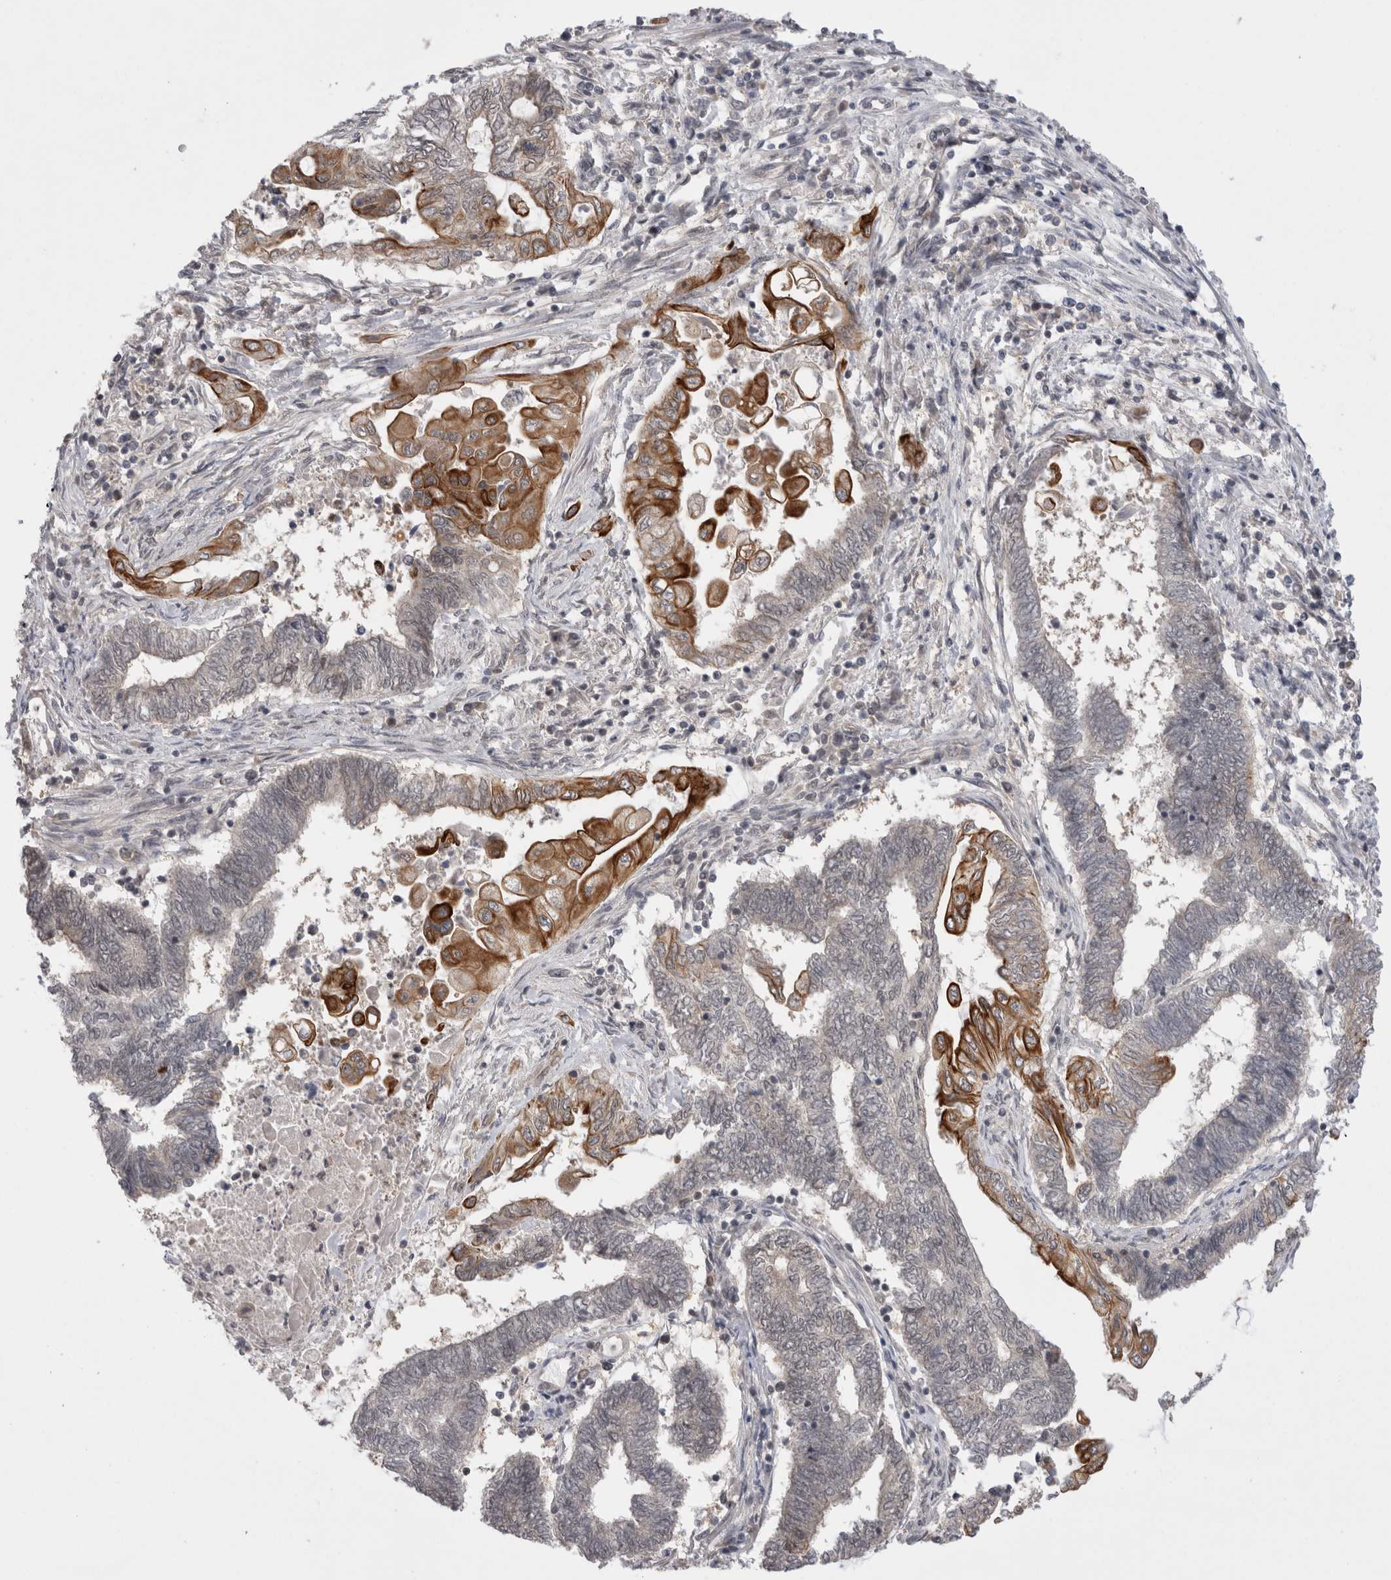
{"staining": {"intensity": "strong", "quantity": "25%-75%", "location": "cytoplasmic/membranous"}, "tissue": "endometrial cancer", "cell_type": "Tumor cells", "image_type": "cancer", "snomed": [{"axis": "morphology", "description": "Adenocarcinoma, NOS"}, {"axis": "topography", "description": "Uterus"}, {"axis": "topography", "description": "Endometrium"}], "caption": "Endometrial cancer (adenocarcinoma) tissue demonstrates strong cytoplasmic/membranous staining in approximately 25%-75% of tumor cells, visualized by immunohistochemistry.", "gene": "ZNF341", "patient": {"sex": "female", "age": 70}}